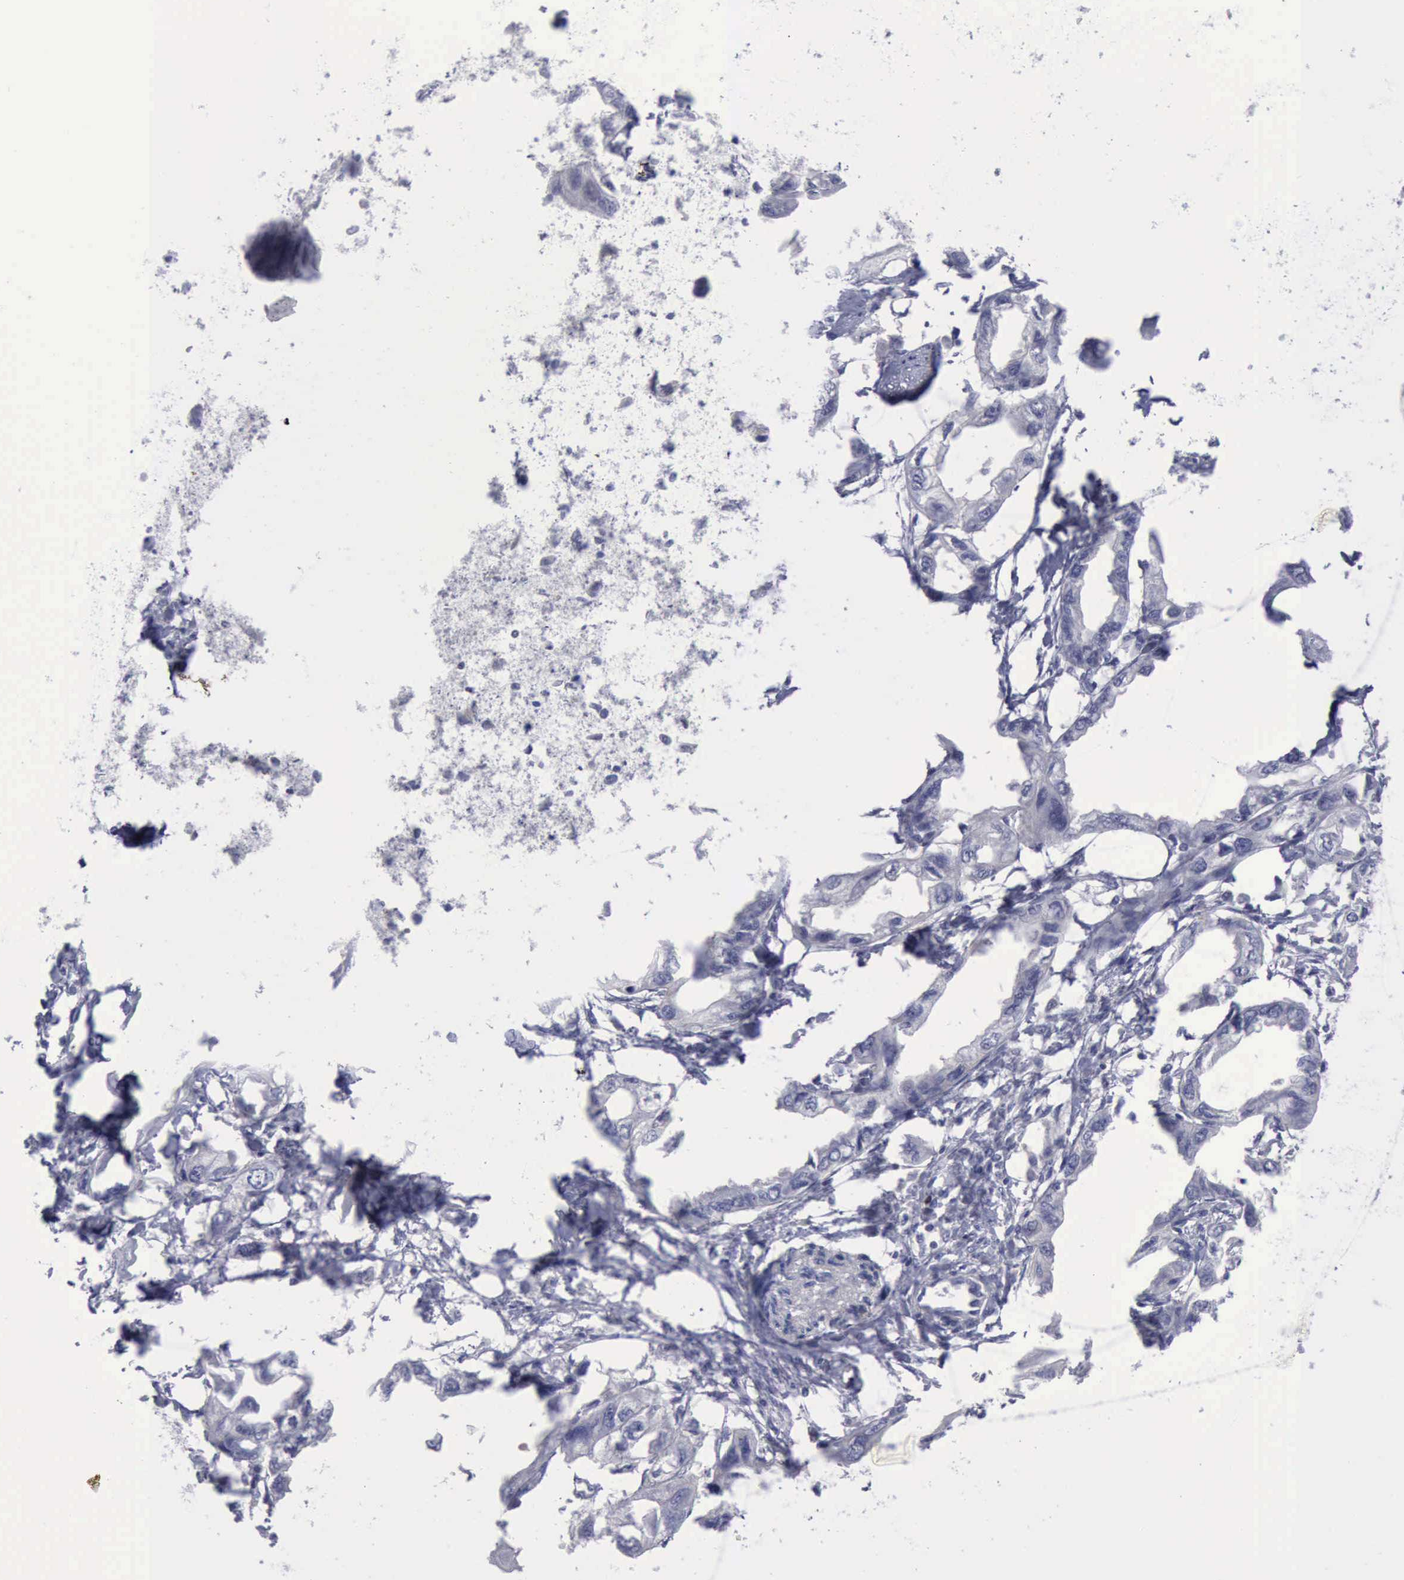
{"staining": {"intensity": "negative", "quantity": "none", "location": "none"}, "tissue": "endometrial cancer", "cell_type": "Tumor cells", "image_type": "cancer", "snomed": [{"axis": "morphology", "description": "Adenocarcinoma, NOS"}, {"axis": "topography", "description": "Endometrium"}], "caption": "Histopathology image shows no protein positivity in tumor cells of adenocarcinoma (endometrial) tissue.", "gene": "SATB2", "patient": {"sex": "female", "age": 67}}